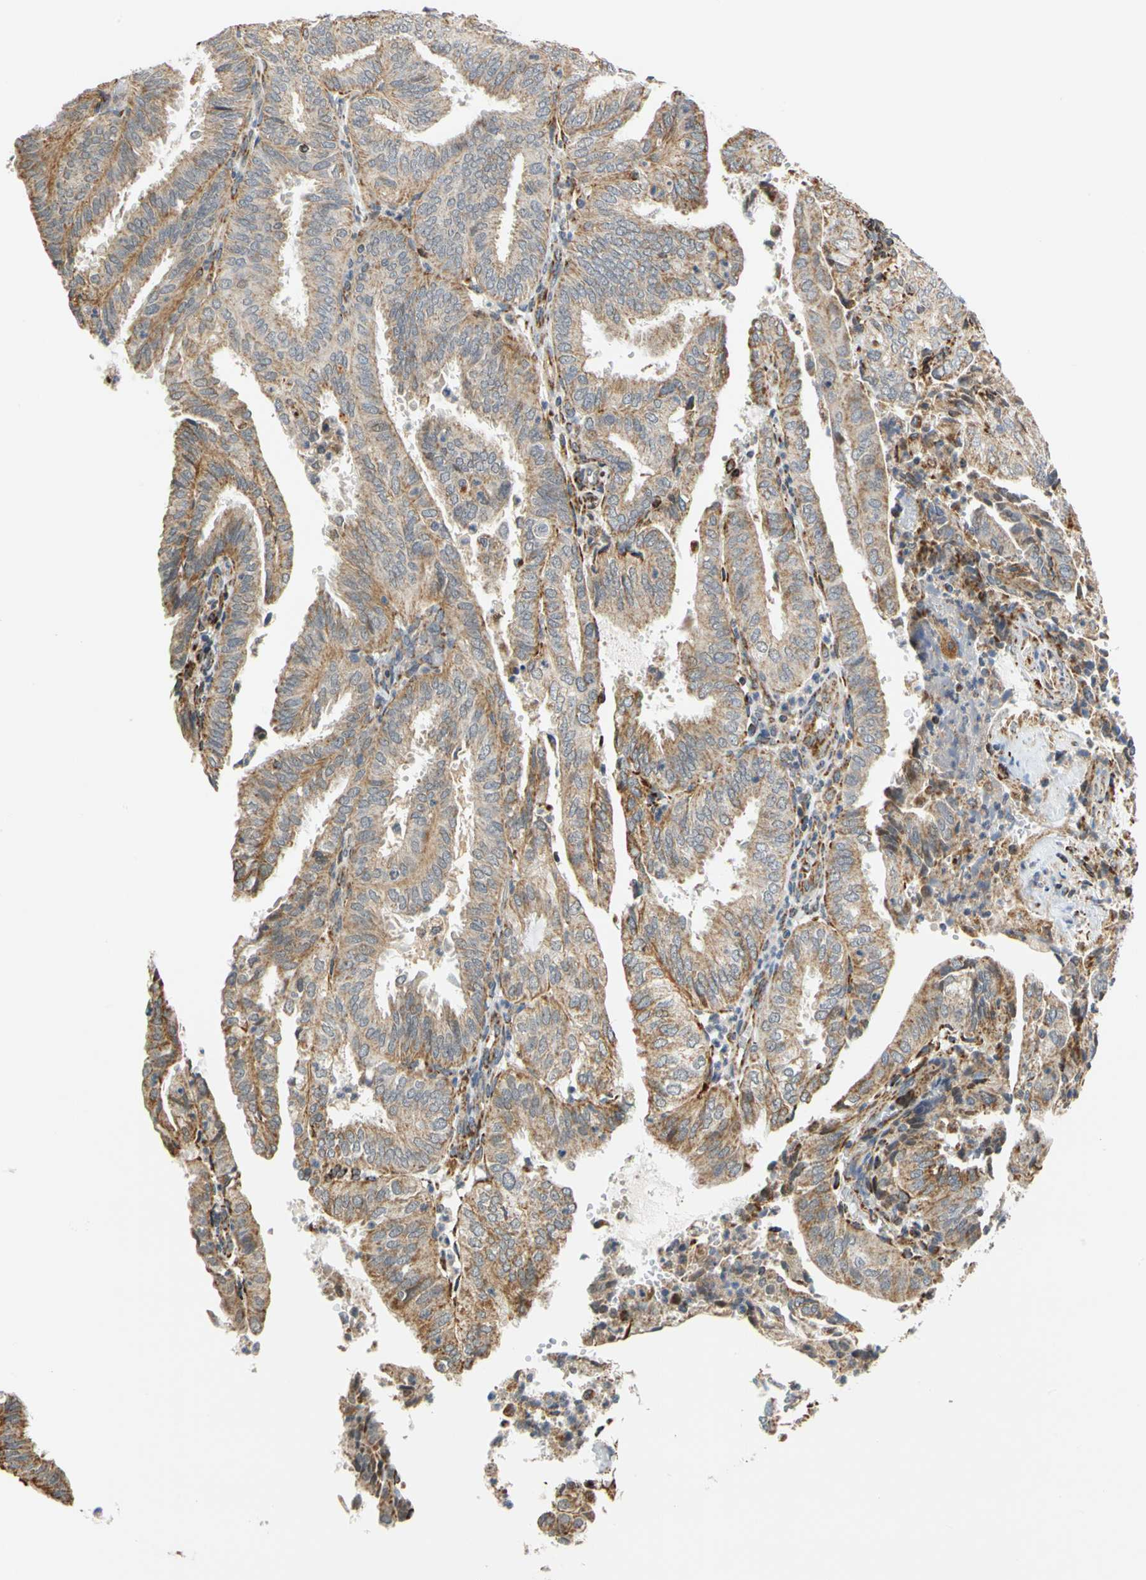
{"staining": {"intensity": "weak", "quantity": ">75%", "location": "cytoplasmic/membranous"}, "tissue": "endometrial cancer", "cell_type": "Tumor cells", "image_type": "cancer", "snomed": [{"axis": "morphology", "description": "Adenocarcinoma, NOS"}, {"axis": "topography", "description": "Uterus"}], "caption": "Protein analysis of adenocarcinoma (endometrial) tissue shows weak cytoplasmic/membranous staining in approximately >75% of tumor cells.", "gene": "SFXN3", "patient": {"sex": "female", "age": 60}}